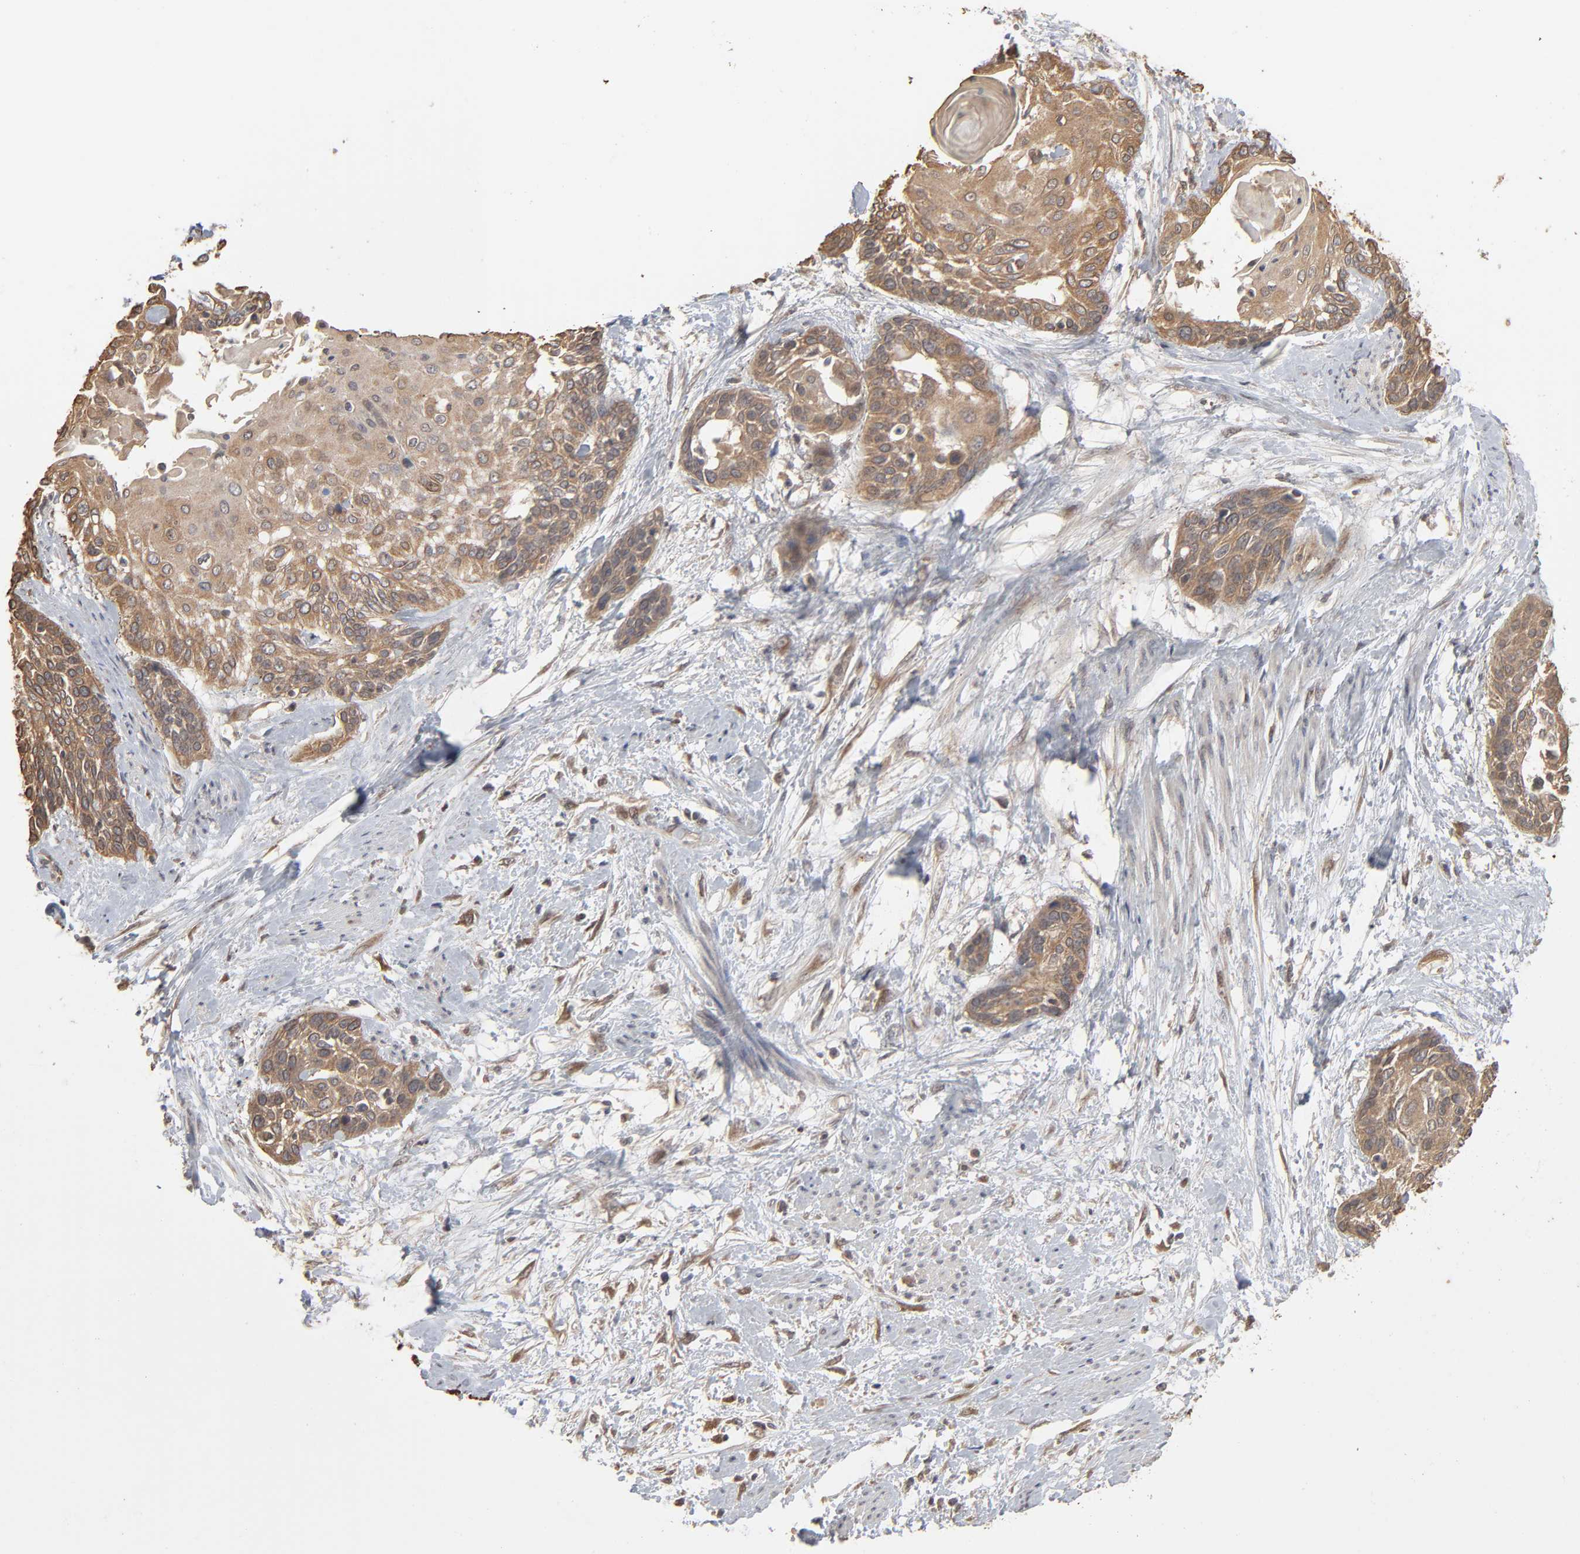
{"staining": {"intensity": "moderate", "quantity": ">75%", "location": "cytoplasmic/membranous"}, "tissue": "cervical cancer", "cell_type": "Tumor cells", "image_type": "cancer", "snomed": [{"axis": "morphology", "description": "Squamous cell carcinoma, NOS"}, {"axis": "topography", "description": "Cervix"}], "caption": "IHC micrograph of neoplastic tissue: human squamous cell carcinoma (cervical) stained using immunohistochemistry exhibits medium levels of moderate protein expression localized specifically in the cytoplasmic/membranous of tumor cells, appearing as a cytoplasmic/membranous brown color.", "gene": "SCFD1", "patient": {"sex": "female", "age": 57}}